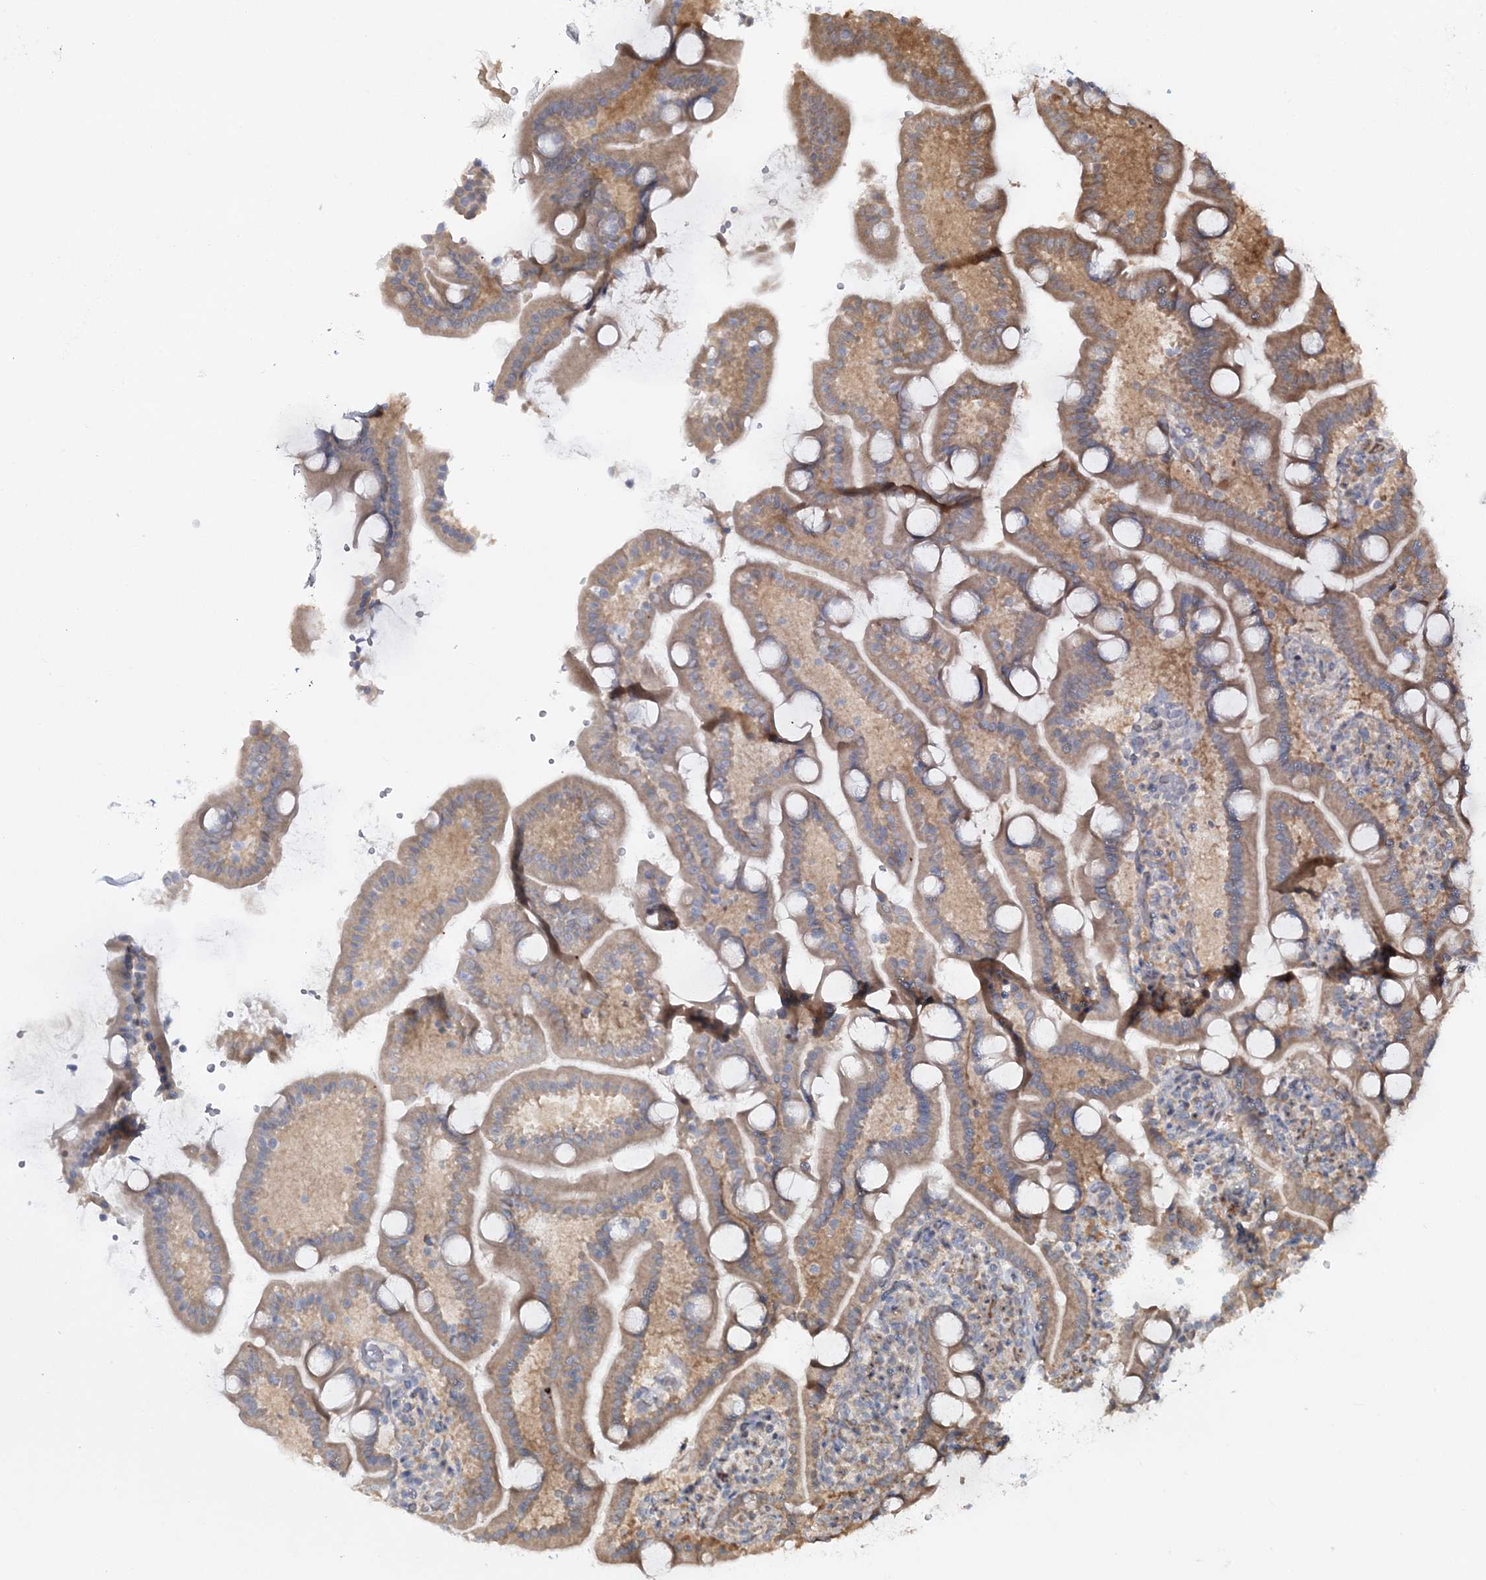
{"staining": {"intensity": "moderate", "quantity": ">75%", "location": "cytoplasmic/membranous"}, "tissue": "duodenum", "cell_type": "Glandular cells", "image_type": "normal", "snomed": [{"axis": "morphology", "description": "Normal tissue, NOS"}, {"axis": "topography", "description": "Duodenum"}], "caption": "Approximately >75% of glandular cells in normal human duodenum exhibit moderate cytoplasmic/membranous protein expression as visualized by brown immunohistochemical staining.", "gene": "MOCS2", "patient": {"sex": "male", "age": 55}}